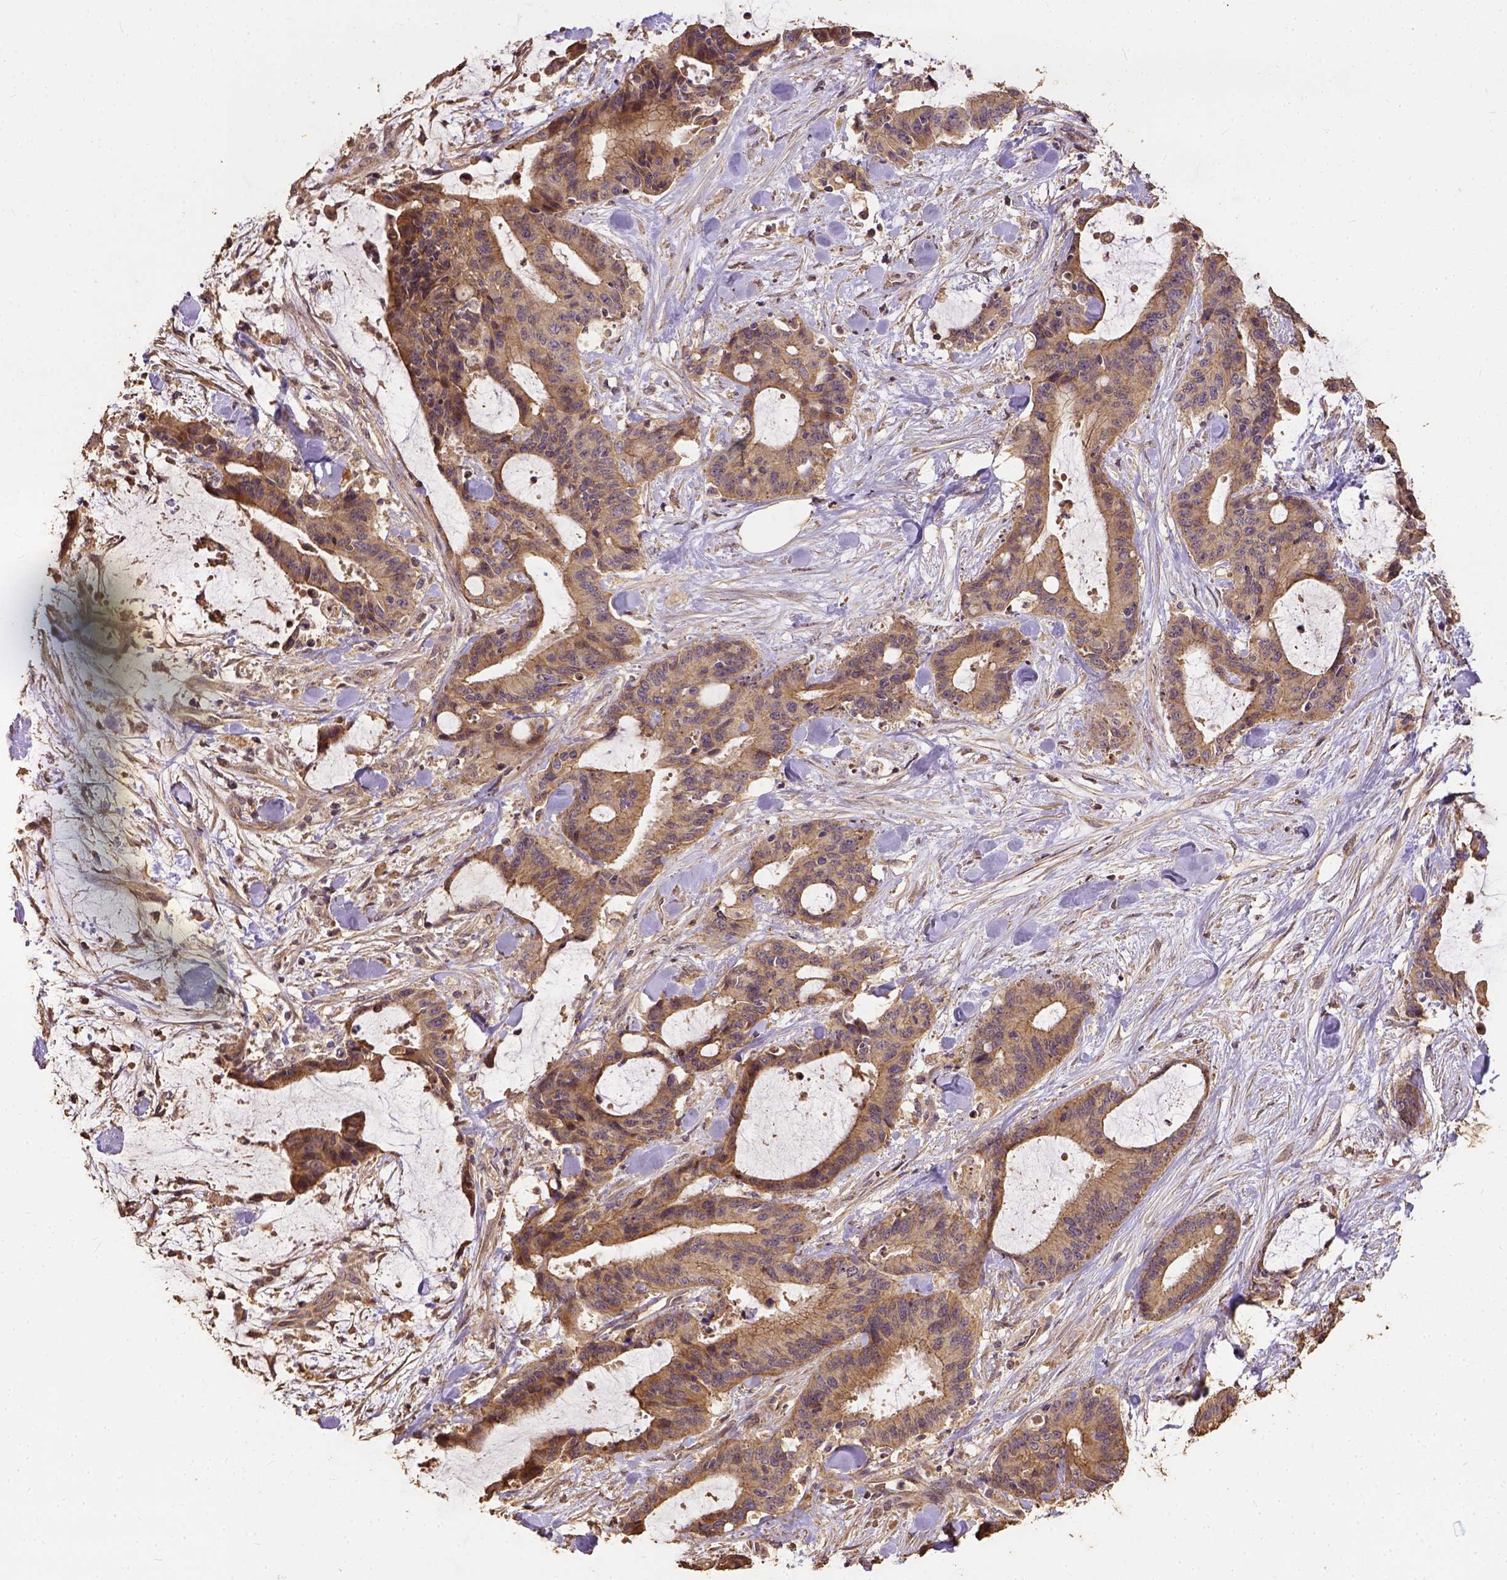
{"staining": {"intensity": "moderate", "quantity": "25%-75%", "location": "cytoplasmic/membranous"}, "tissue": "liver cancer", "cell_type": "Tumor cells", "image_type": "cancer", "snomed": [{"axis": "morphology", "description": "Cholangiocarcinoma"}, {"axis": "topography", "description": "Liver"}], "caption": "Liver cancer (cholangiocarcinoma) stained with a protein marker reveals moderate staining in tumor cells.", "gene": "ATP1B3", "patient": {"sex": "female", "age": 73}}